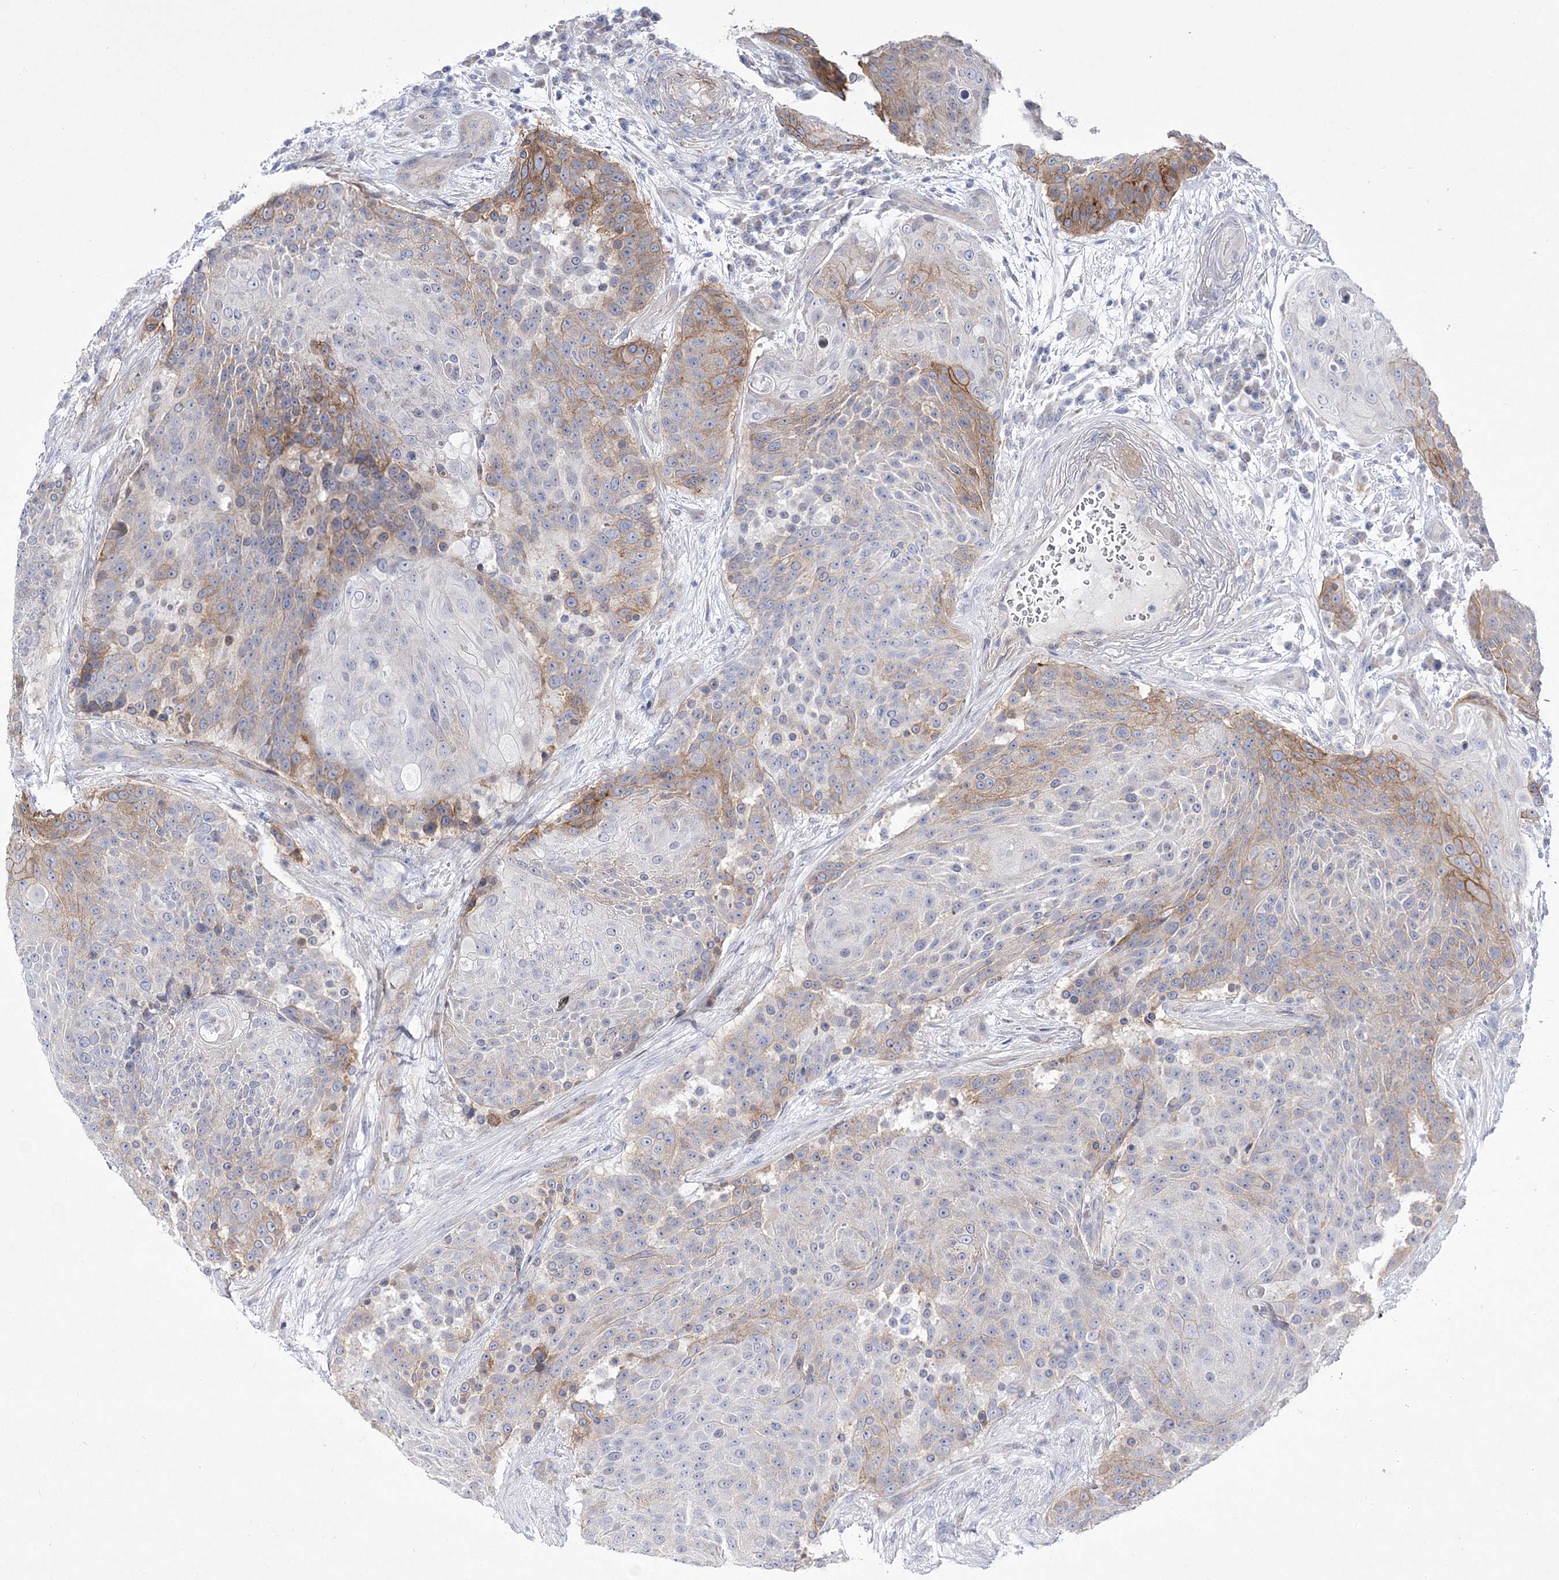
{"staining": {"intensity": "moderate", "quantity": "<25%", "location": "cytoplasmic/membranous"}, "tissue": "urothelial cancer", "cell_type": "Tumor cells", "image_type": "cancer", "snomed": [{"axis": "morphology", "description": "Urothelial carcinoma, High grade"}, {"axis": "topography", "description": "Urinary bladder"}], "caption": "An IHC micrograph of tumor tissue is shown. Protein staining in brown labels moderate cytoplasmic/membranous positivity in urothelial cancer within tumor cells. The staining was performed using DAB (3,3'-diaminobenzidine) to visualize the protein expression in brown, while the nuclei were stained in blue with hematoxylin (Magnification: 20x).", "gene": "ANO1", "patient": {"sex": "female", "age": 63}}